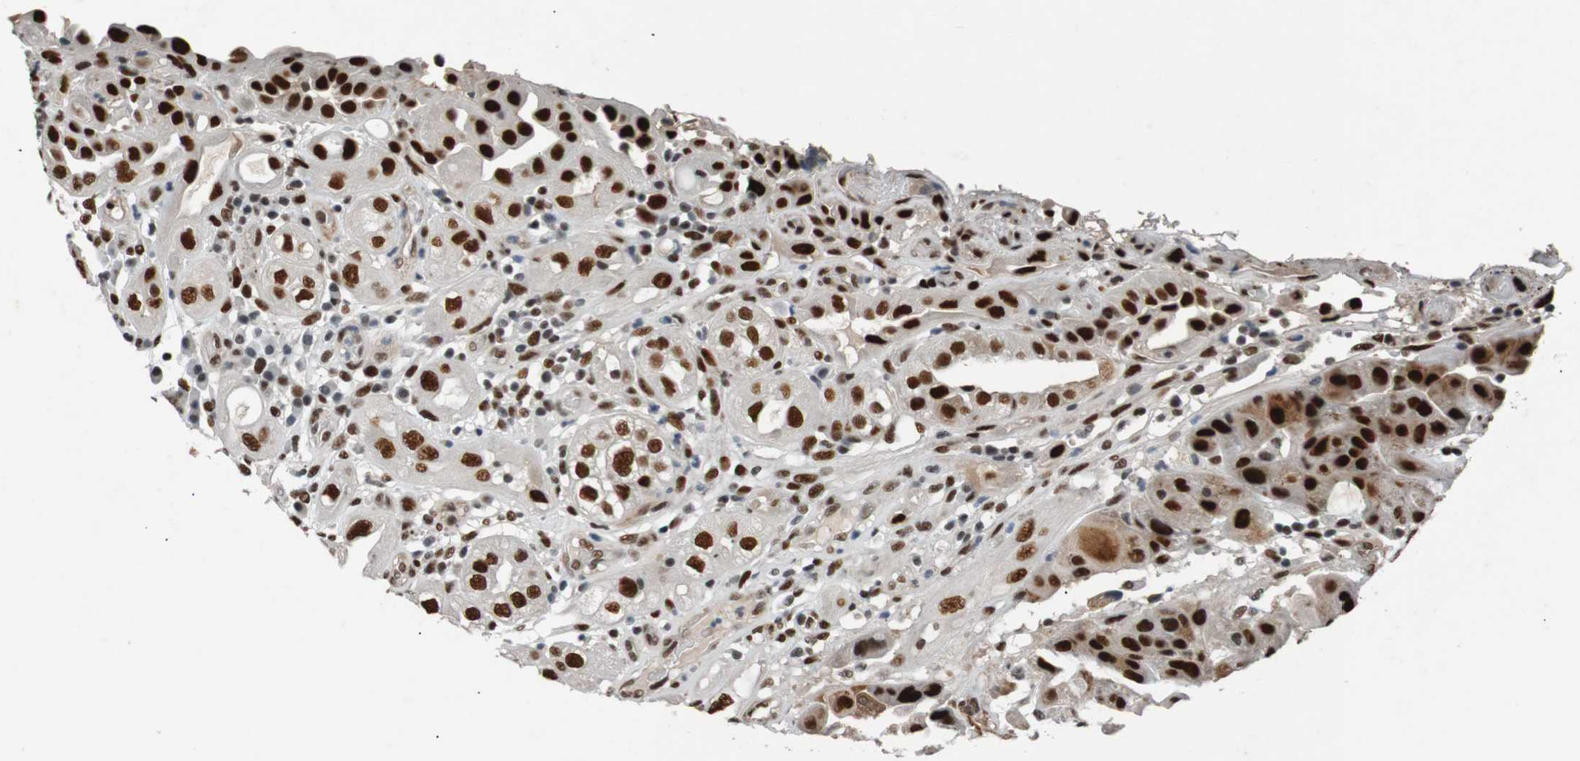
{"staining": {"intensity": "strong", "quantity": ">75%", "location": "cytoplasmic/membranous,nuclear"}, "tissue": "urothelial cancer", "cell_type": "Tumor cells", "image_type": "cancer", "snomed": [{"axis": "morphology", "description": "Urothelial carcinoma, High grade"}, {"axis": "topography", "description": "Urinary bladder"}], "caption": "Immunohistochemical staining of human urothelial carcinoma (high-grade) shows strong cytoplasmic/membranous and nuclear protein positivity in about >75% of tumor cells.", "gene": "HEXIM1", "patient": {"sex": "female", "age": 64}}